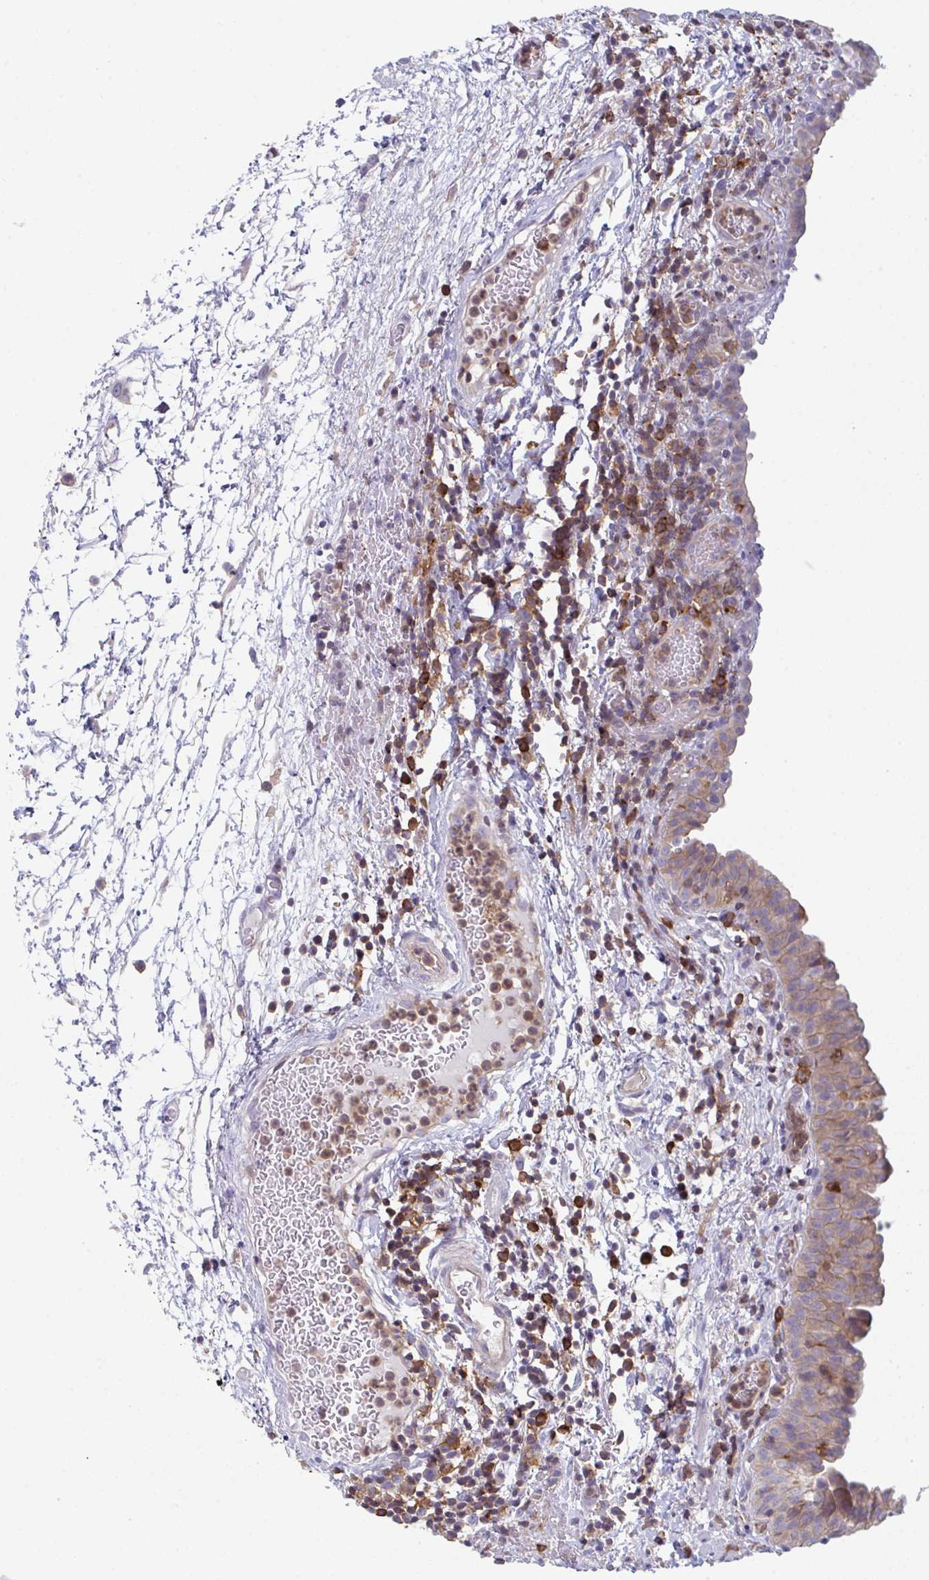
{"staining": {"intensity": "weak", "quantity": "25%-75%", "location": "cytoplasmic/membranous"}, "tissue": "urinary bladder", "cell_type": "Urothelial cells", "image_type": "normal", "snomed": [{"axis": "morphology", "description": "Normal tissue, NOS"}, {"axis": "morphology", "description": "Inflammation, NOS"}, {"axis": "topography", "description": "Urinary bladder"}], "caption": "Protein staining of normal urinary bladder demonstrates weak cytoplasmic/membranous expression in about 25%-75% of urothelial cells.", "gene": "DISP2", "patient": {"sex": "male", "age": 57}}